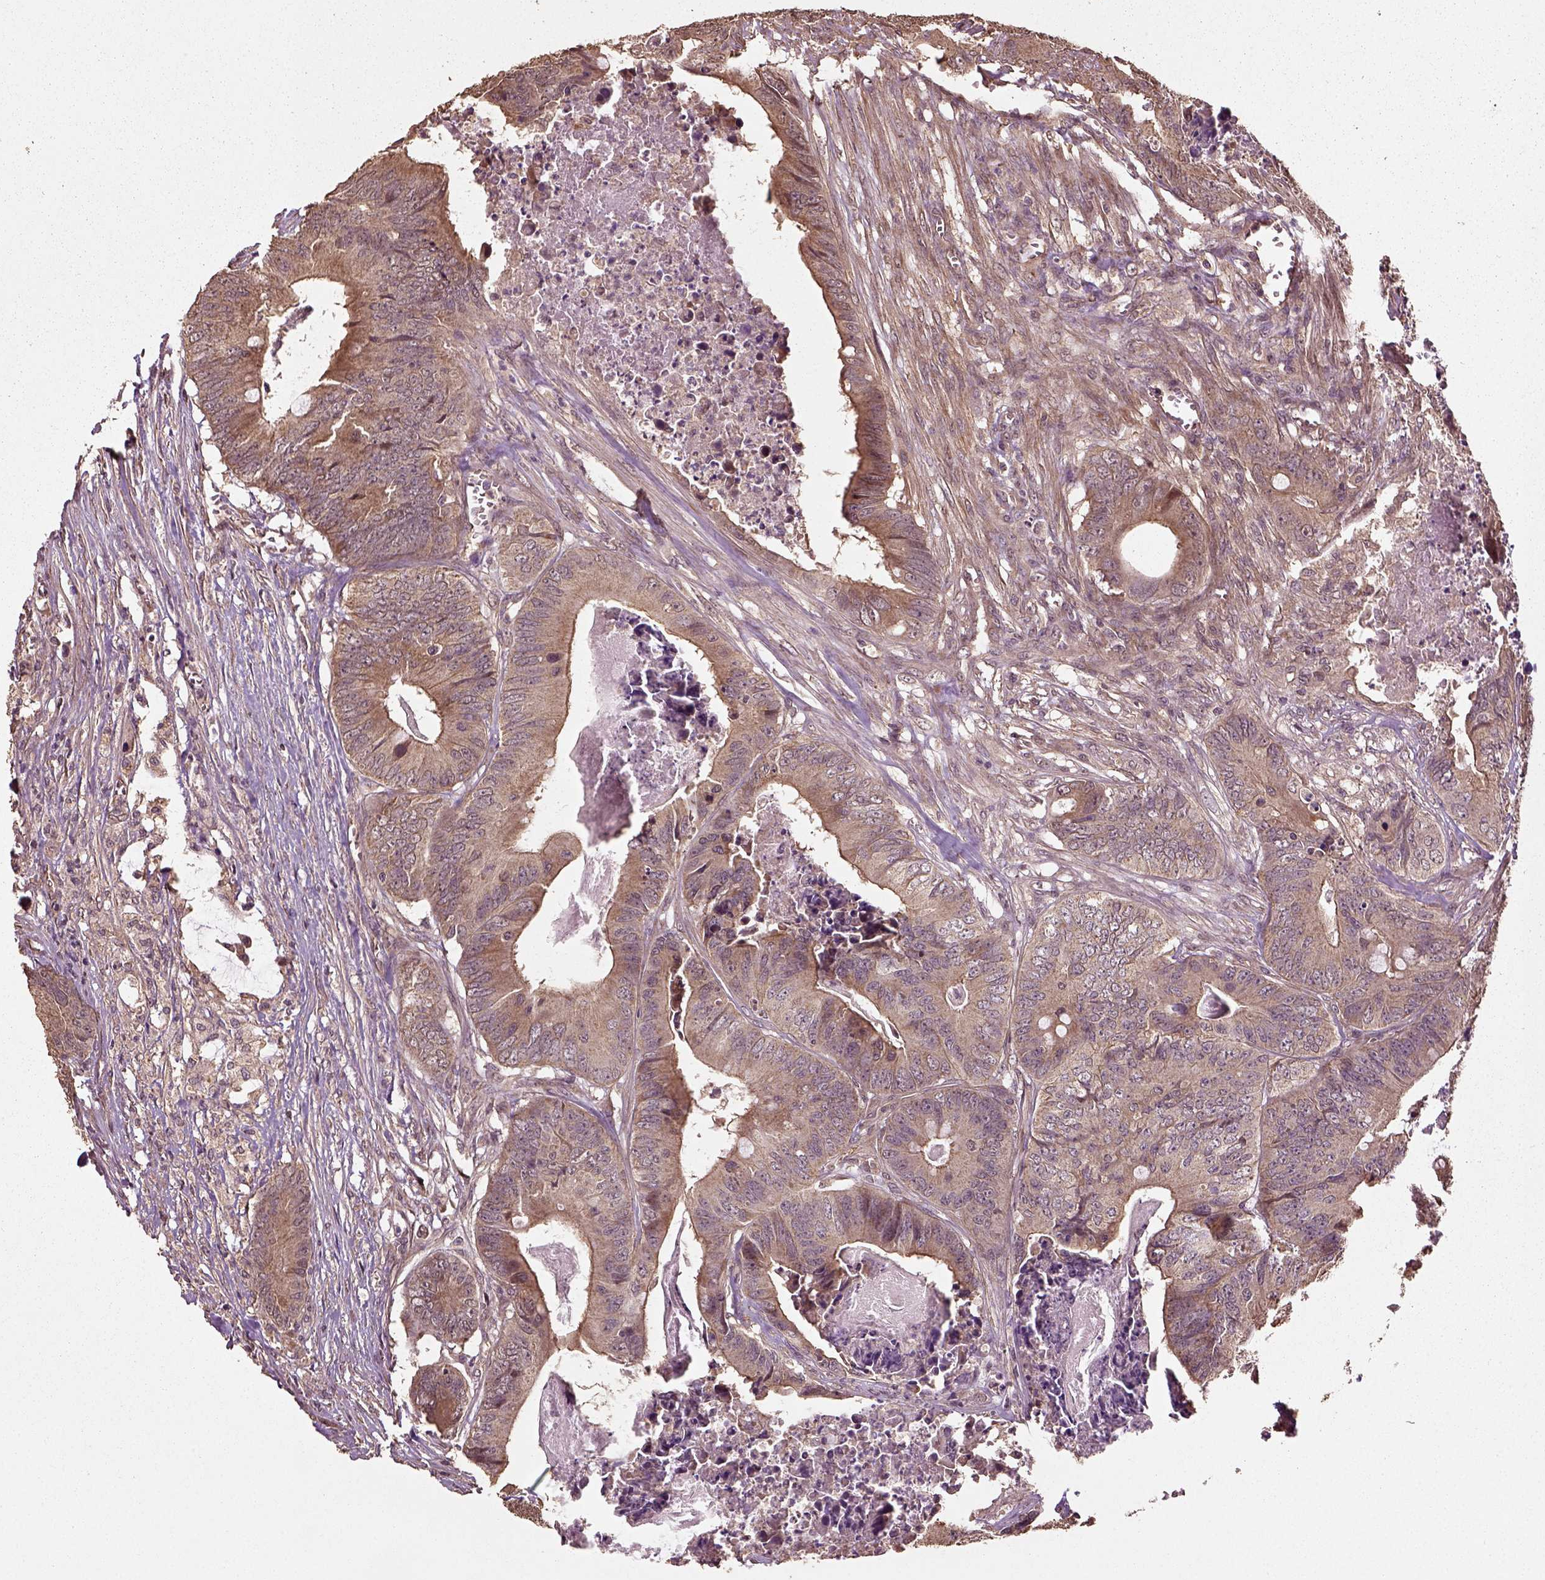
{"staining": {"intensity": "moderate", "quantity": "25%-75%", "location": "cytoplasmic/membranous"}, "tissue": "colorectal cancer", "cell_type": "Tumor cells", "image_type": "cancer", "snomed": [{"axis": "morphology", "description": "Adenocarcinoma, NOS"}, {"axis": "topography", "description": "Colon"}], "caption": "A photomicrograph of human adenocarcinoma (colorectal) stained for a protein reveals moderate cytoplasmic/membranous brown staining in tumor cells.", "gene": "ERV3-1", "patient": {"sex": "male", "age": 84}}